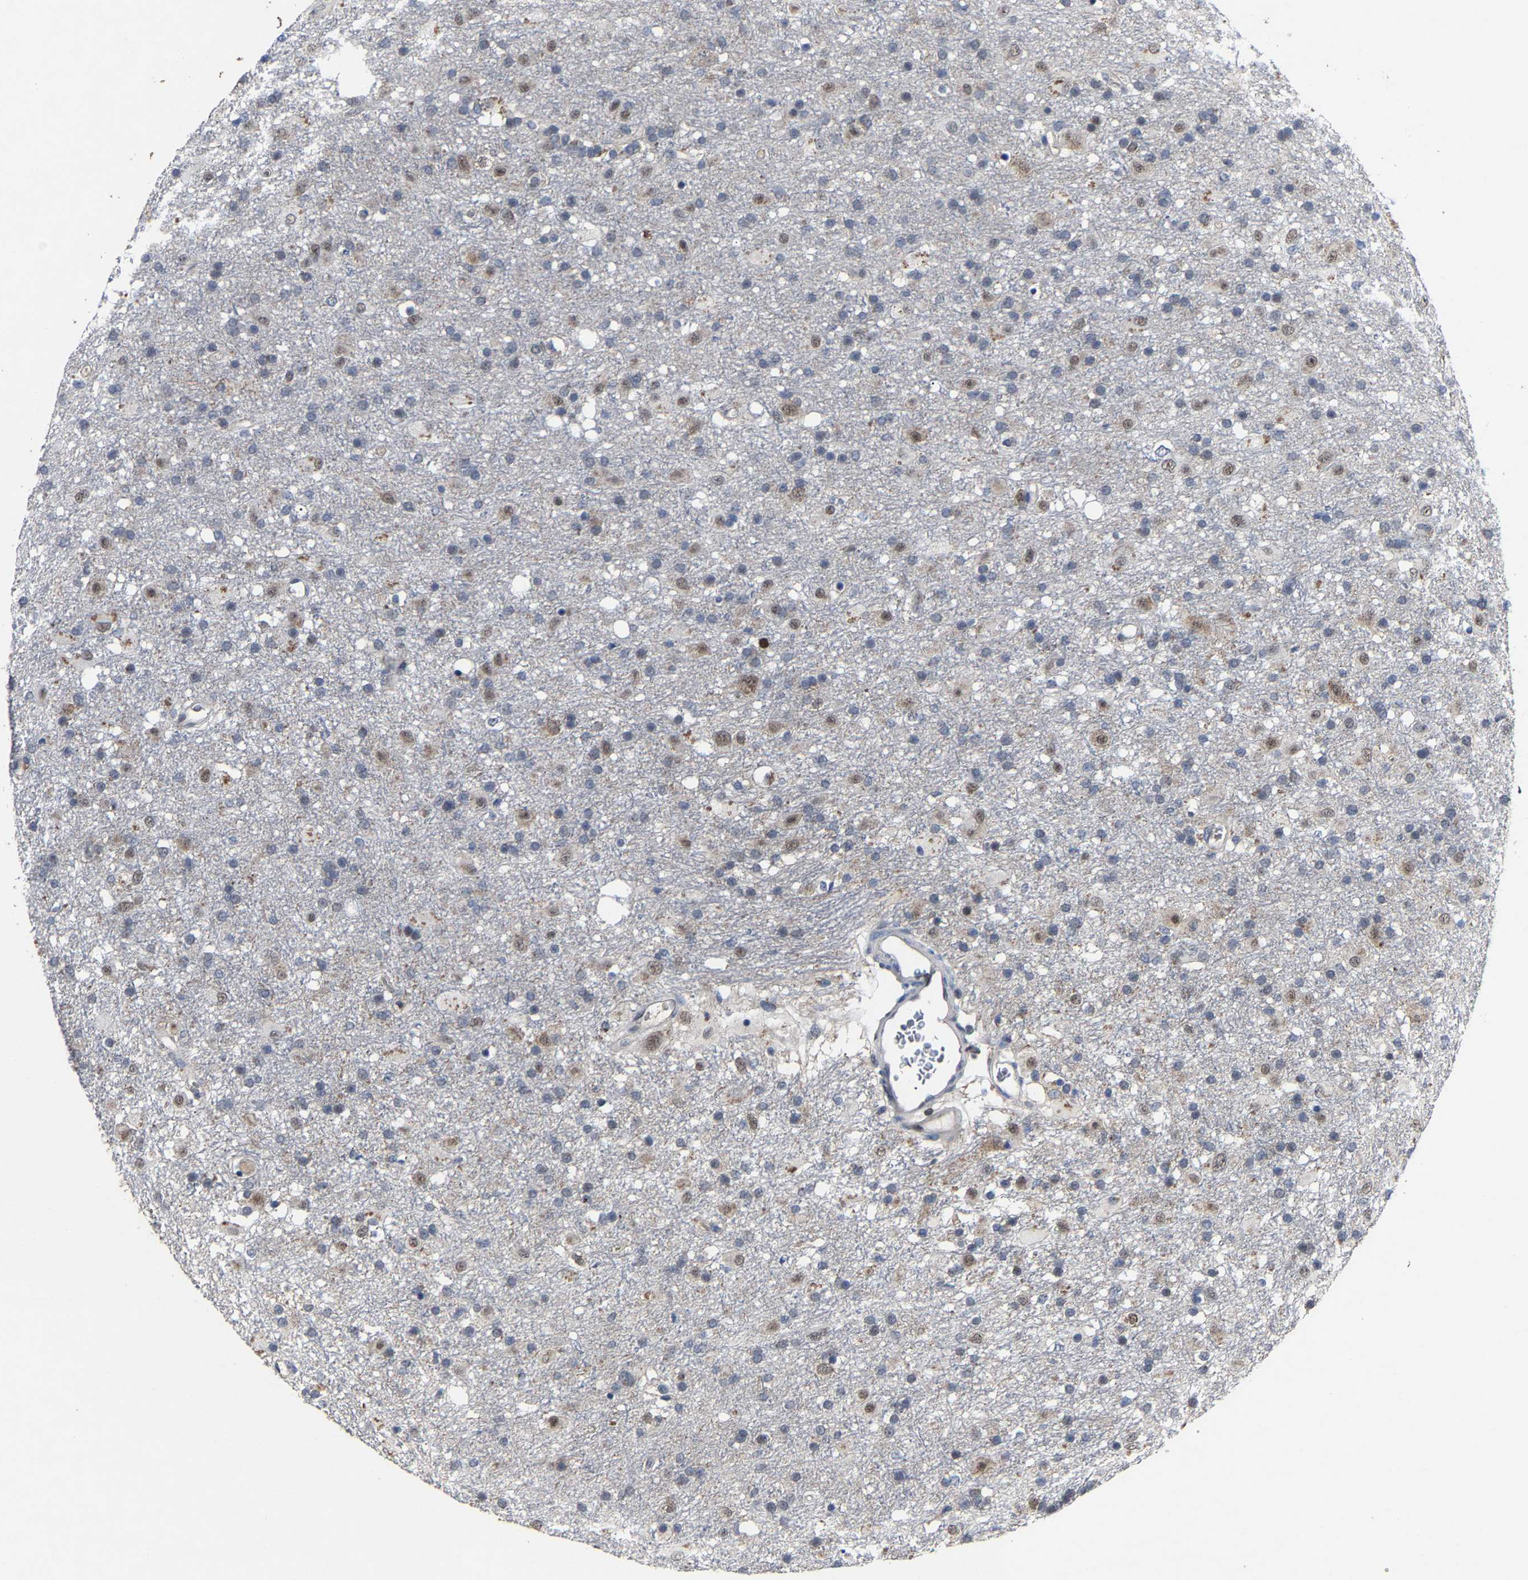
{"staining": {"intensity": "weak", "quantity": "25%-75%", "location": "nuclear"}, "tissue": "glioma", "cell_type": "Tumor cells", "image_type": "cancer", "snomed": [{"axis": "morphology", "description": "Glioma, malignant, Low grade"}, {"axis": "topography", "description": "Brain"}], "caption": "Immunohistochemical staining of human malignant glioma (low-grade) displays low levels of weak nuclear protein expression in about 25%-75% of tumor cells.", "gene": "LSM8", "patient": {"sex": "male", "age": 65}}